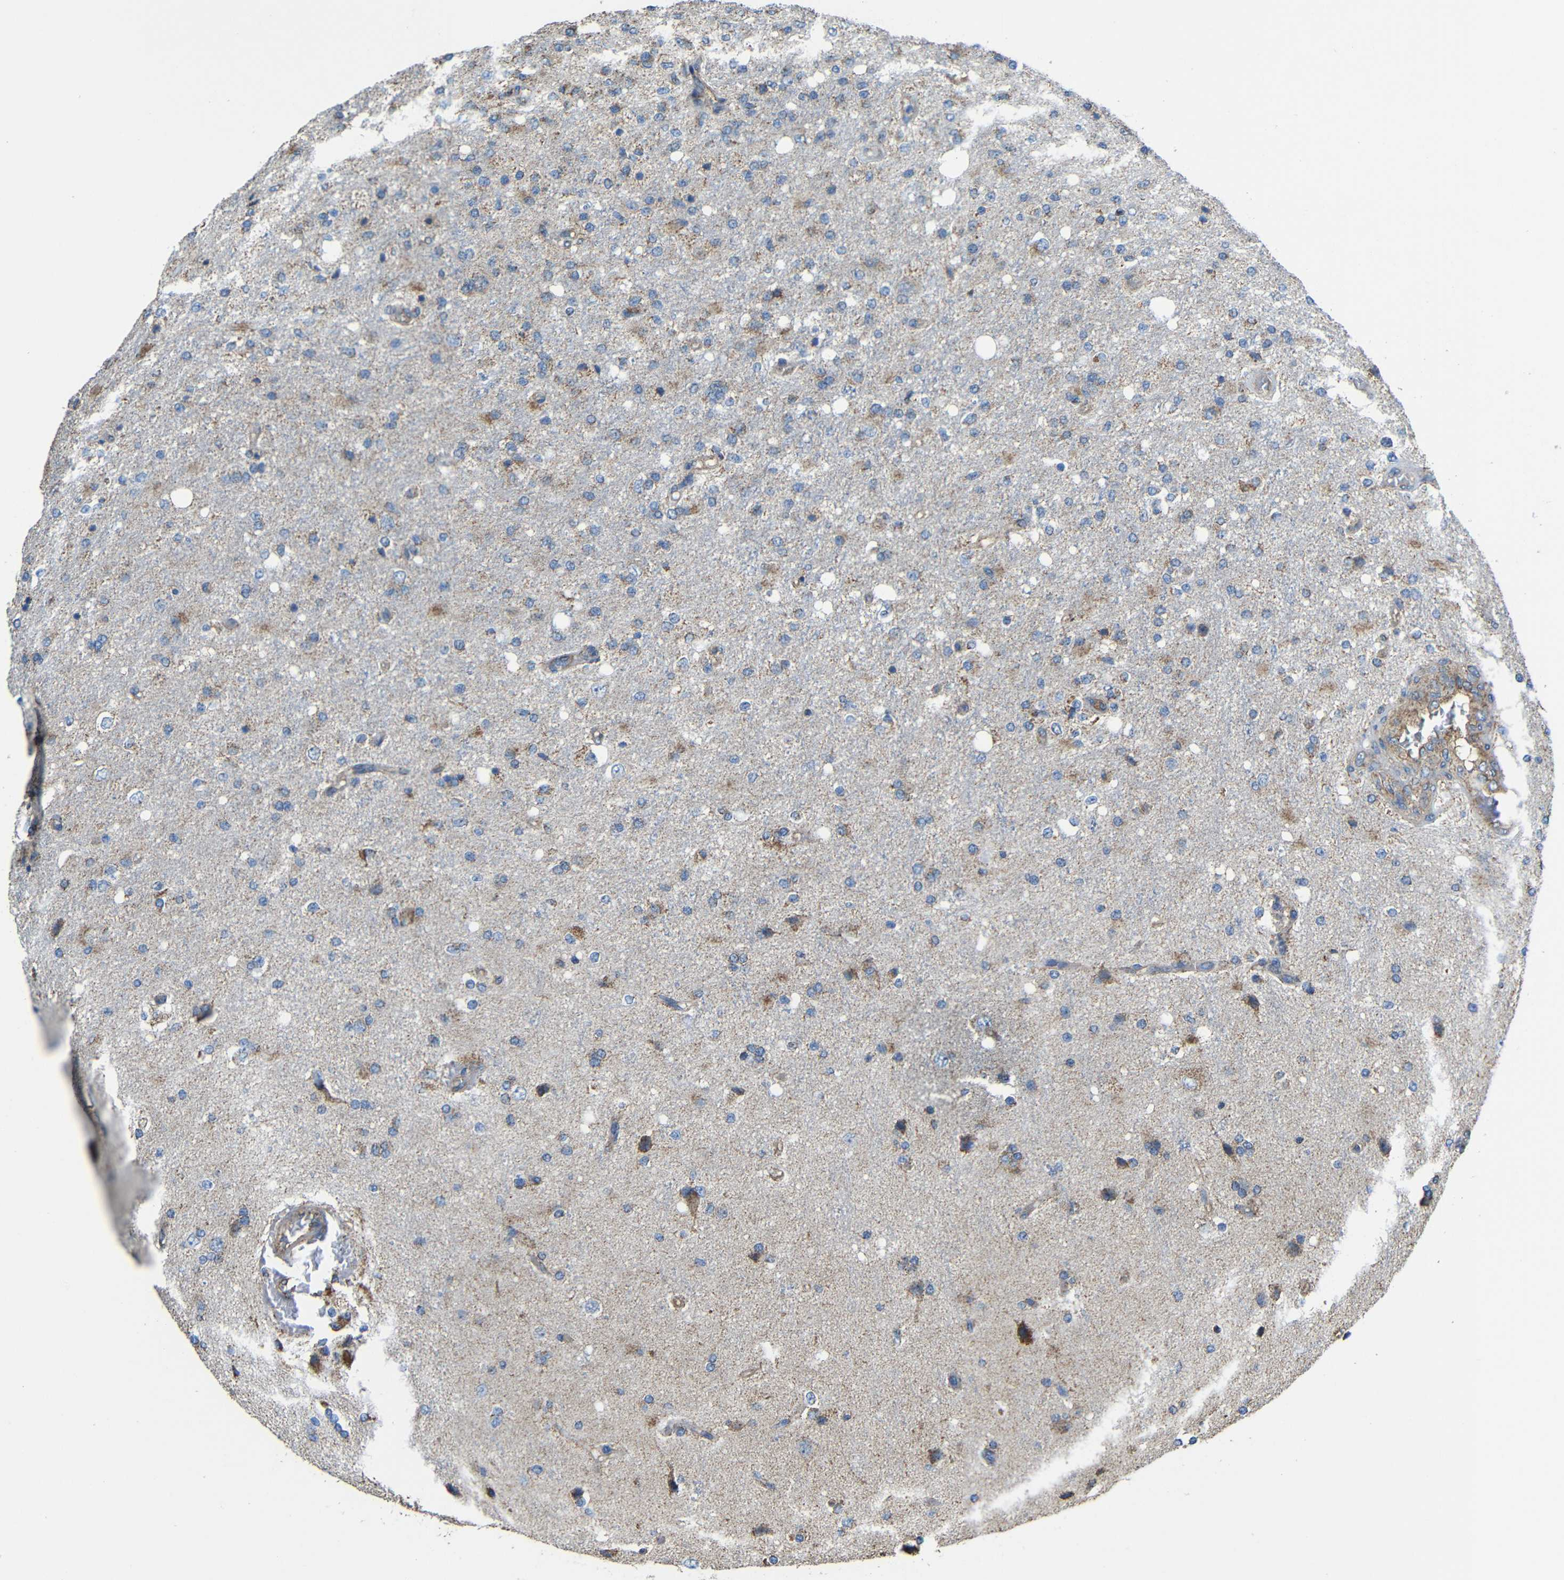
{"staining": {"intensity": "weak", "quantity": "25%-75%", "location": "cytoplasmic/membranous"}, "tissue": "glioma", "cell_type": "Tumor cells", "image_type": "cancer", "snomed": [{"axis": "morphology", "description": "Normal tissue, NOS"}, {"axis": "morphology", "description": "Glioma, malignant, High grade"}, {"axis": "topography", "description": "Cerebral cortex"}], "caption": "The histopathology image displays a brown stain indicating the presence of a protein in the cytoplasmic/membranous of tumor cells in glioma. The staining is performed using DAB (3,3'-diaminobenzidine) brown chromogen to label protein expression. The nuclei are counter-stained blue using hematoxylin.", "gene": "INTS6L", "patient": {"sex": "male", "age": 77}}